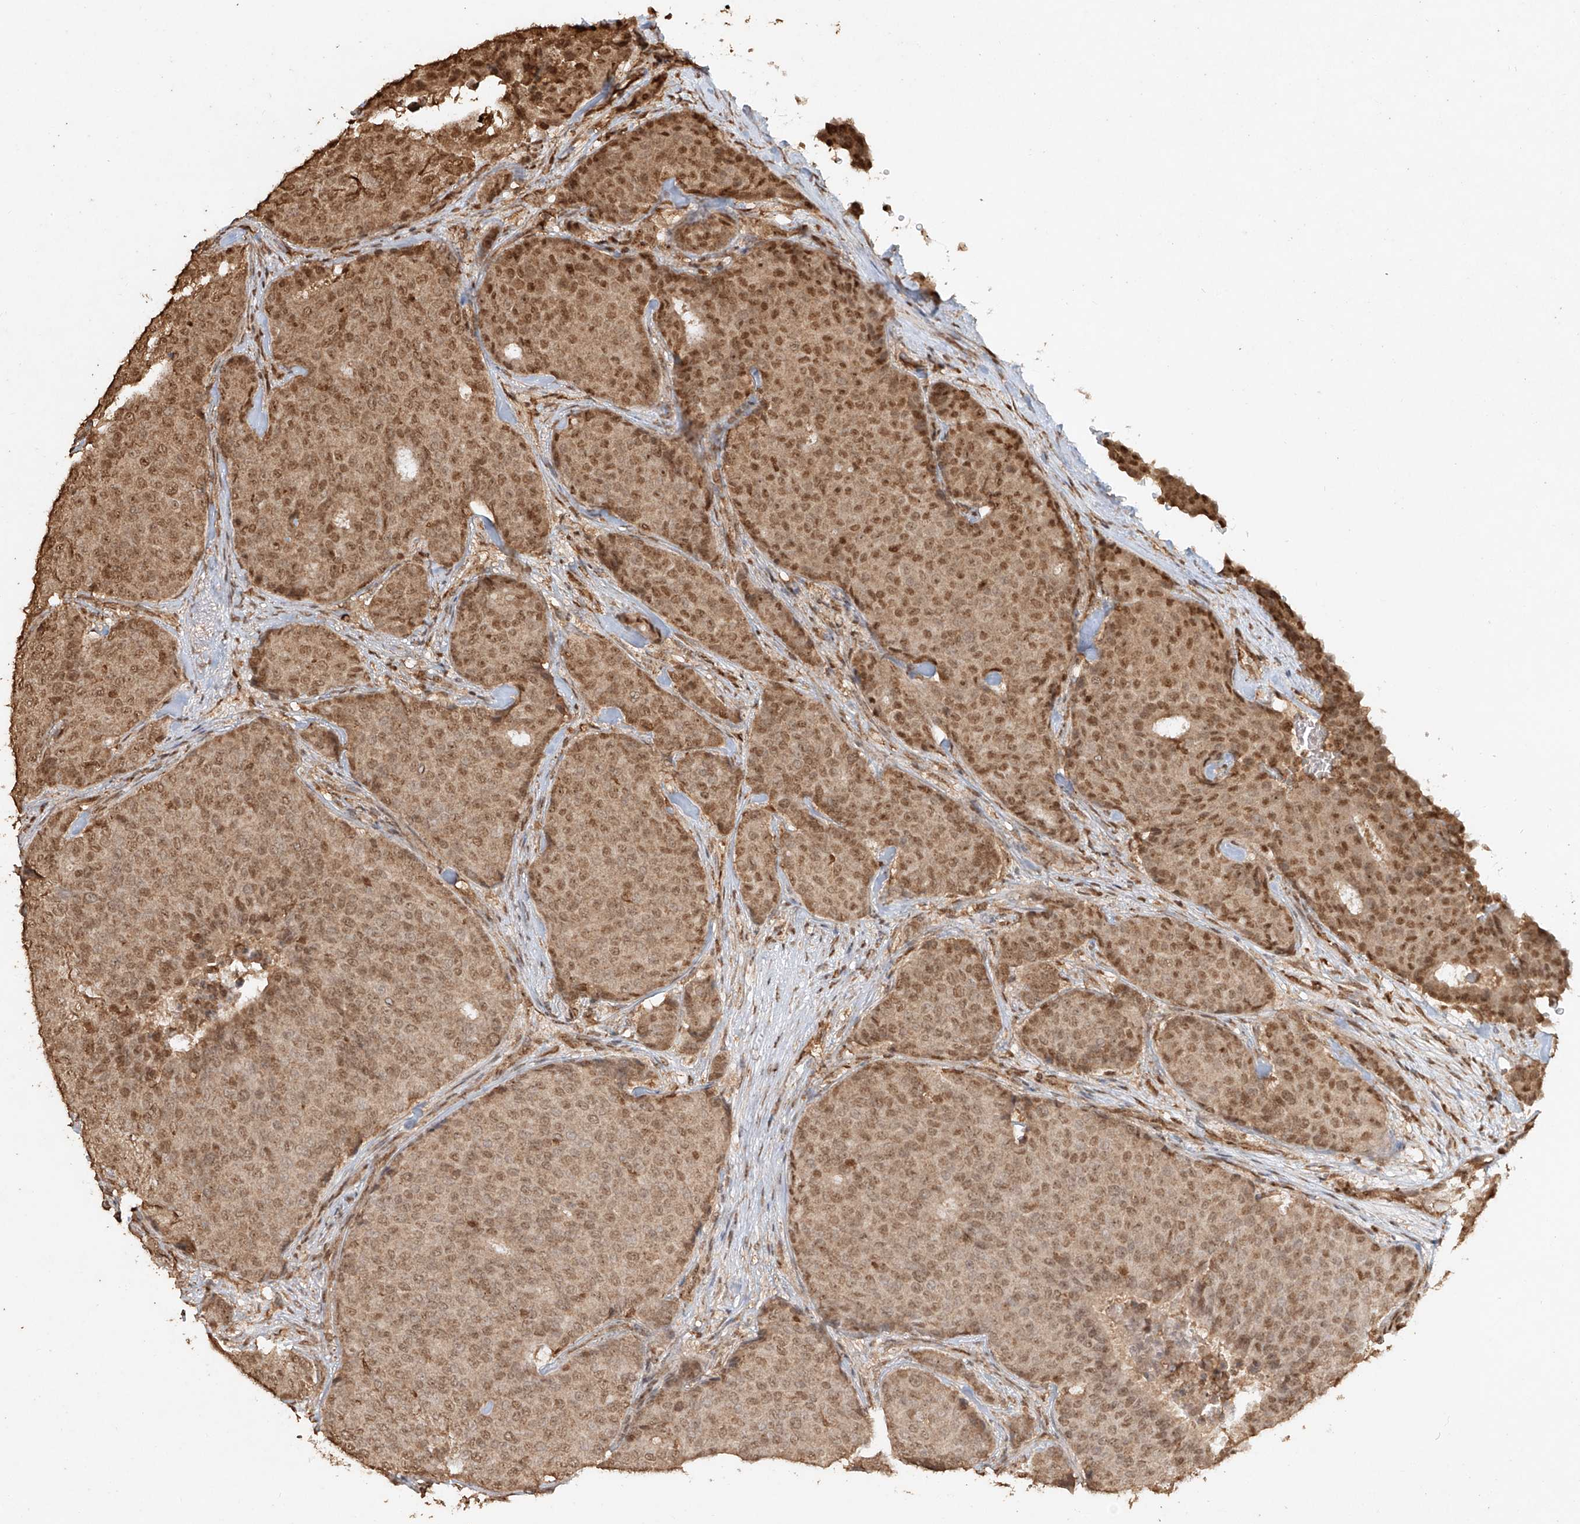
{"staining": {"intensity": "moderate", "quantity": ">75%", "location": "cytoplasmic/membranous,nuclear"}, "tissue": "breast cancer", "cell_type": "Tumor cells", "image_type": "cancer", "snomed": [{"axis": "morphology", "description": "Duct carcinoma"}, {"axis": "topography", "description": "Breast"}], "caption": "Immunohistochemical staining of breast intraductal carcinoma demonstrates medium levels of moderate cytoplasmic/membranous and nuclear staining in about >75% of tumor cells. Using DAB (3,3'-diaminobenzidine) (brown) and hematoxylin (blue) stains, captured at high magnification using brightfield microscopy.", "gene": "TIGAR", "patient": {"sex": "female", "age": 75}}